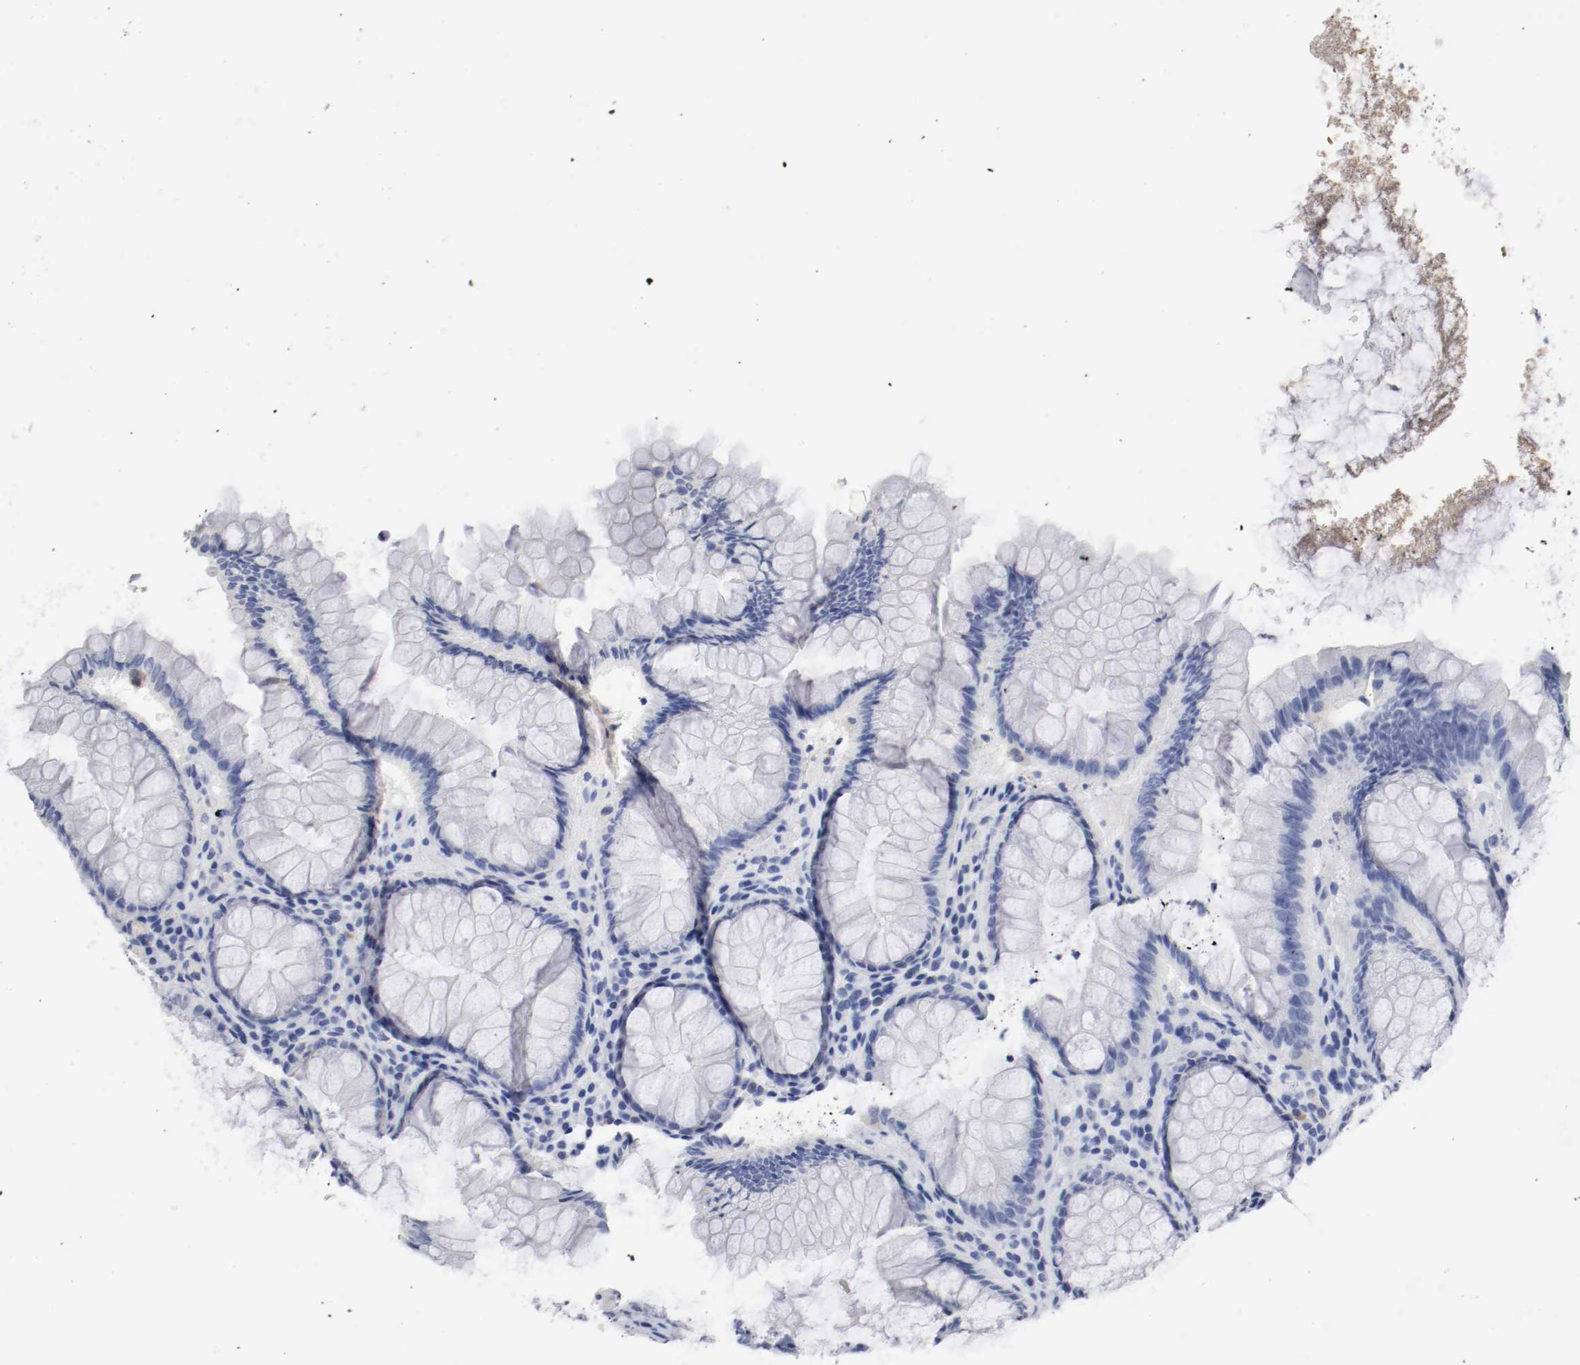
{"staining": {"intensity": "negative", "quantity": "none", "location": "none"}, "tissue": "colon", "cell_type": "Glandular cells", "image_type": "normal", "snomed": [{"axis": "morphology", "description": "Normal tissue, NOS"}, {"axis": "topography", "description": "Colon"}], "caption": "A micrograph of colon stained for a protein reveals no brown staining in glandular cells. The staining was performed using DAB to visualize the protein expression in brown, while the nuclei were stained in blue with hematoxylin (Magnification: 20x).", "gene": "GAD1", "patient": {"sex": "female", "age": 46}}